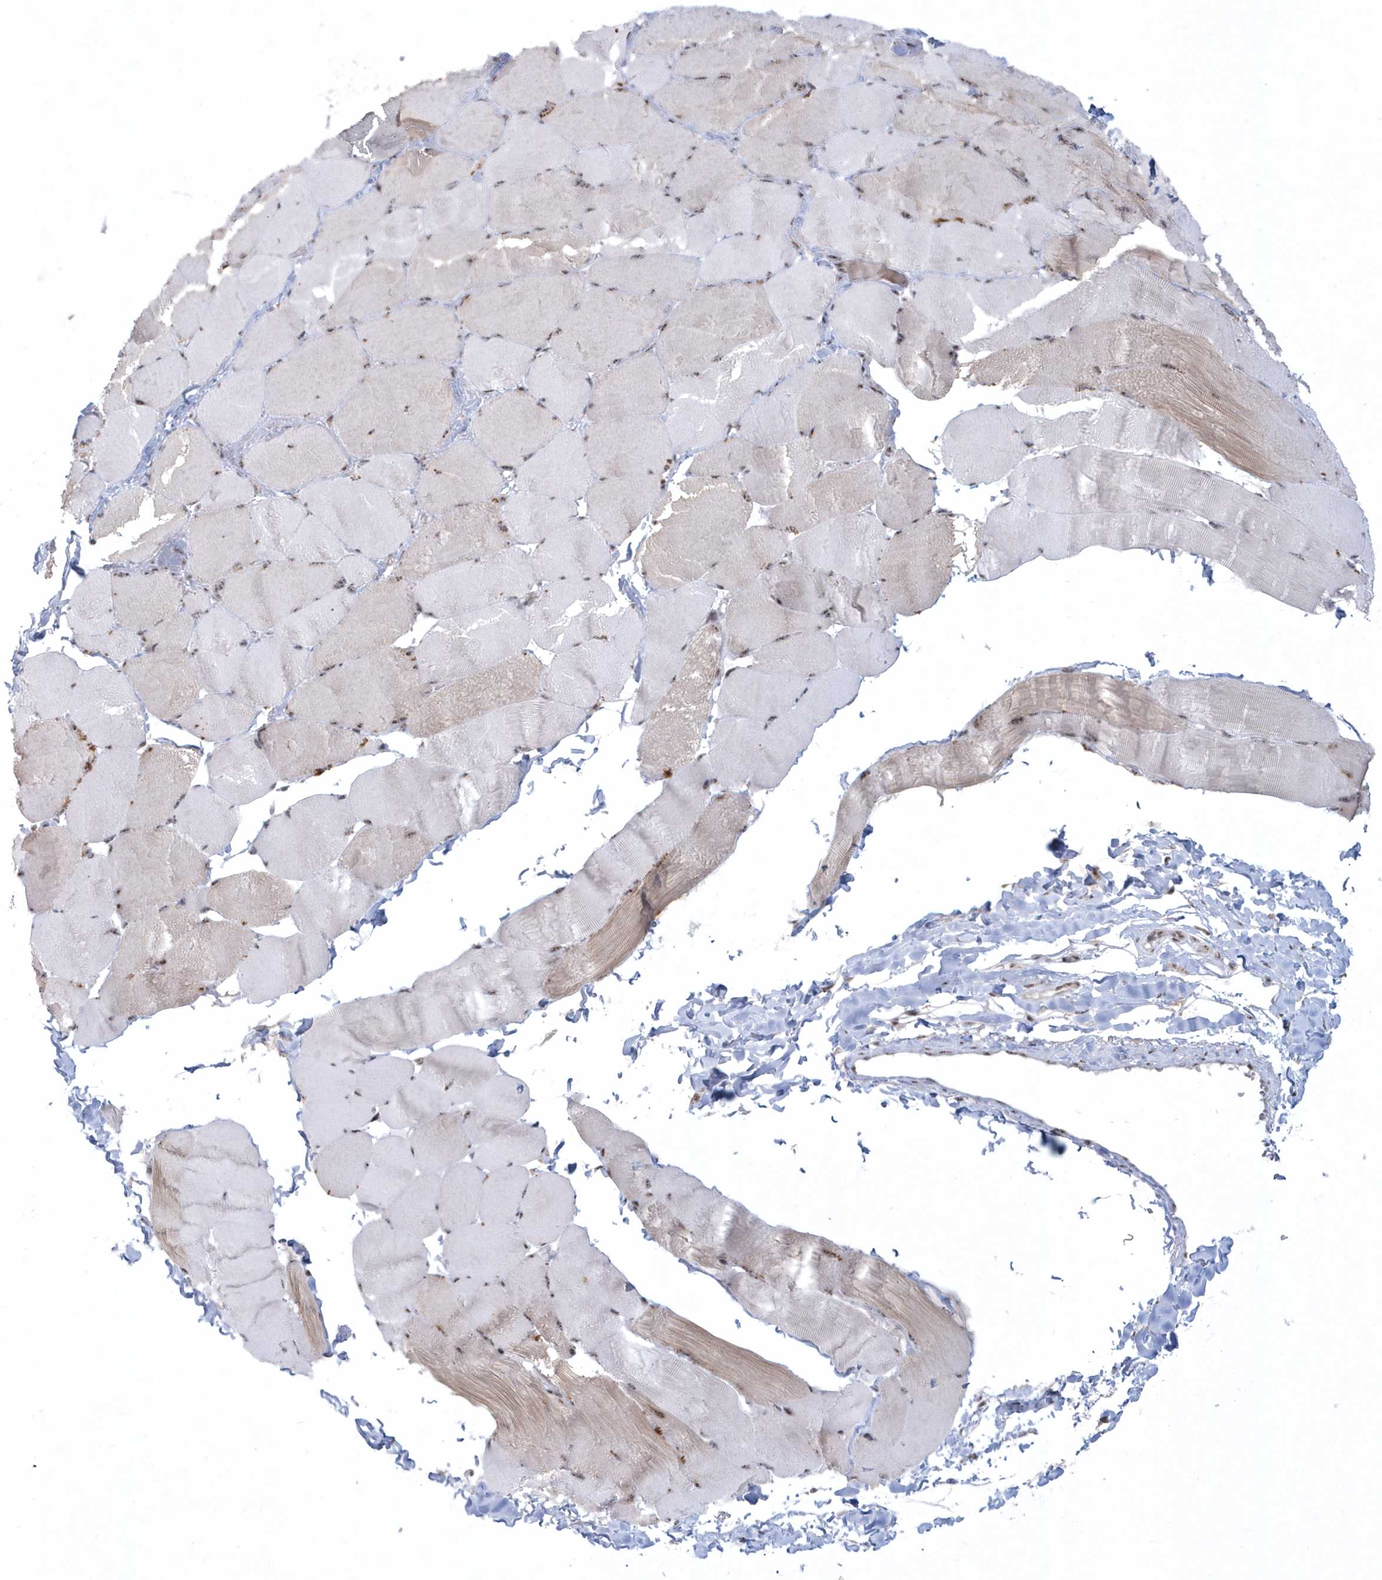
{"staining": {"intensity": "moderate", "quantity": "25%-75%", "location": "nuclear"}, "tissue": "skeletal muscle", "cell_type": "Myocytes", "image_type": "normal", "snomed": [{"axis": "morphology", "description": "Normal tissue, NOS"}, {"axis": "topography", "description": "Skin"}, {"axis": "topography", "description": "Skeletal muscle"}], "caption": "This histopathology image displays benign skeletal muscle stained with IHC to label a protein in brown. The nuclear of myocytes show moderate positivity for the protein. Nuclei are counter-stained blue.", "gene": "KDM6B", "patient": {"sex": "male", "age": 83}}